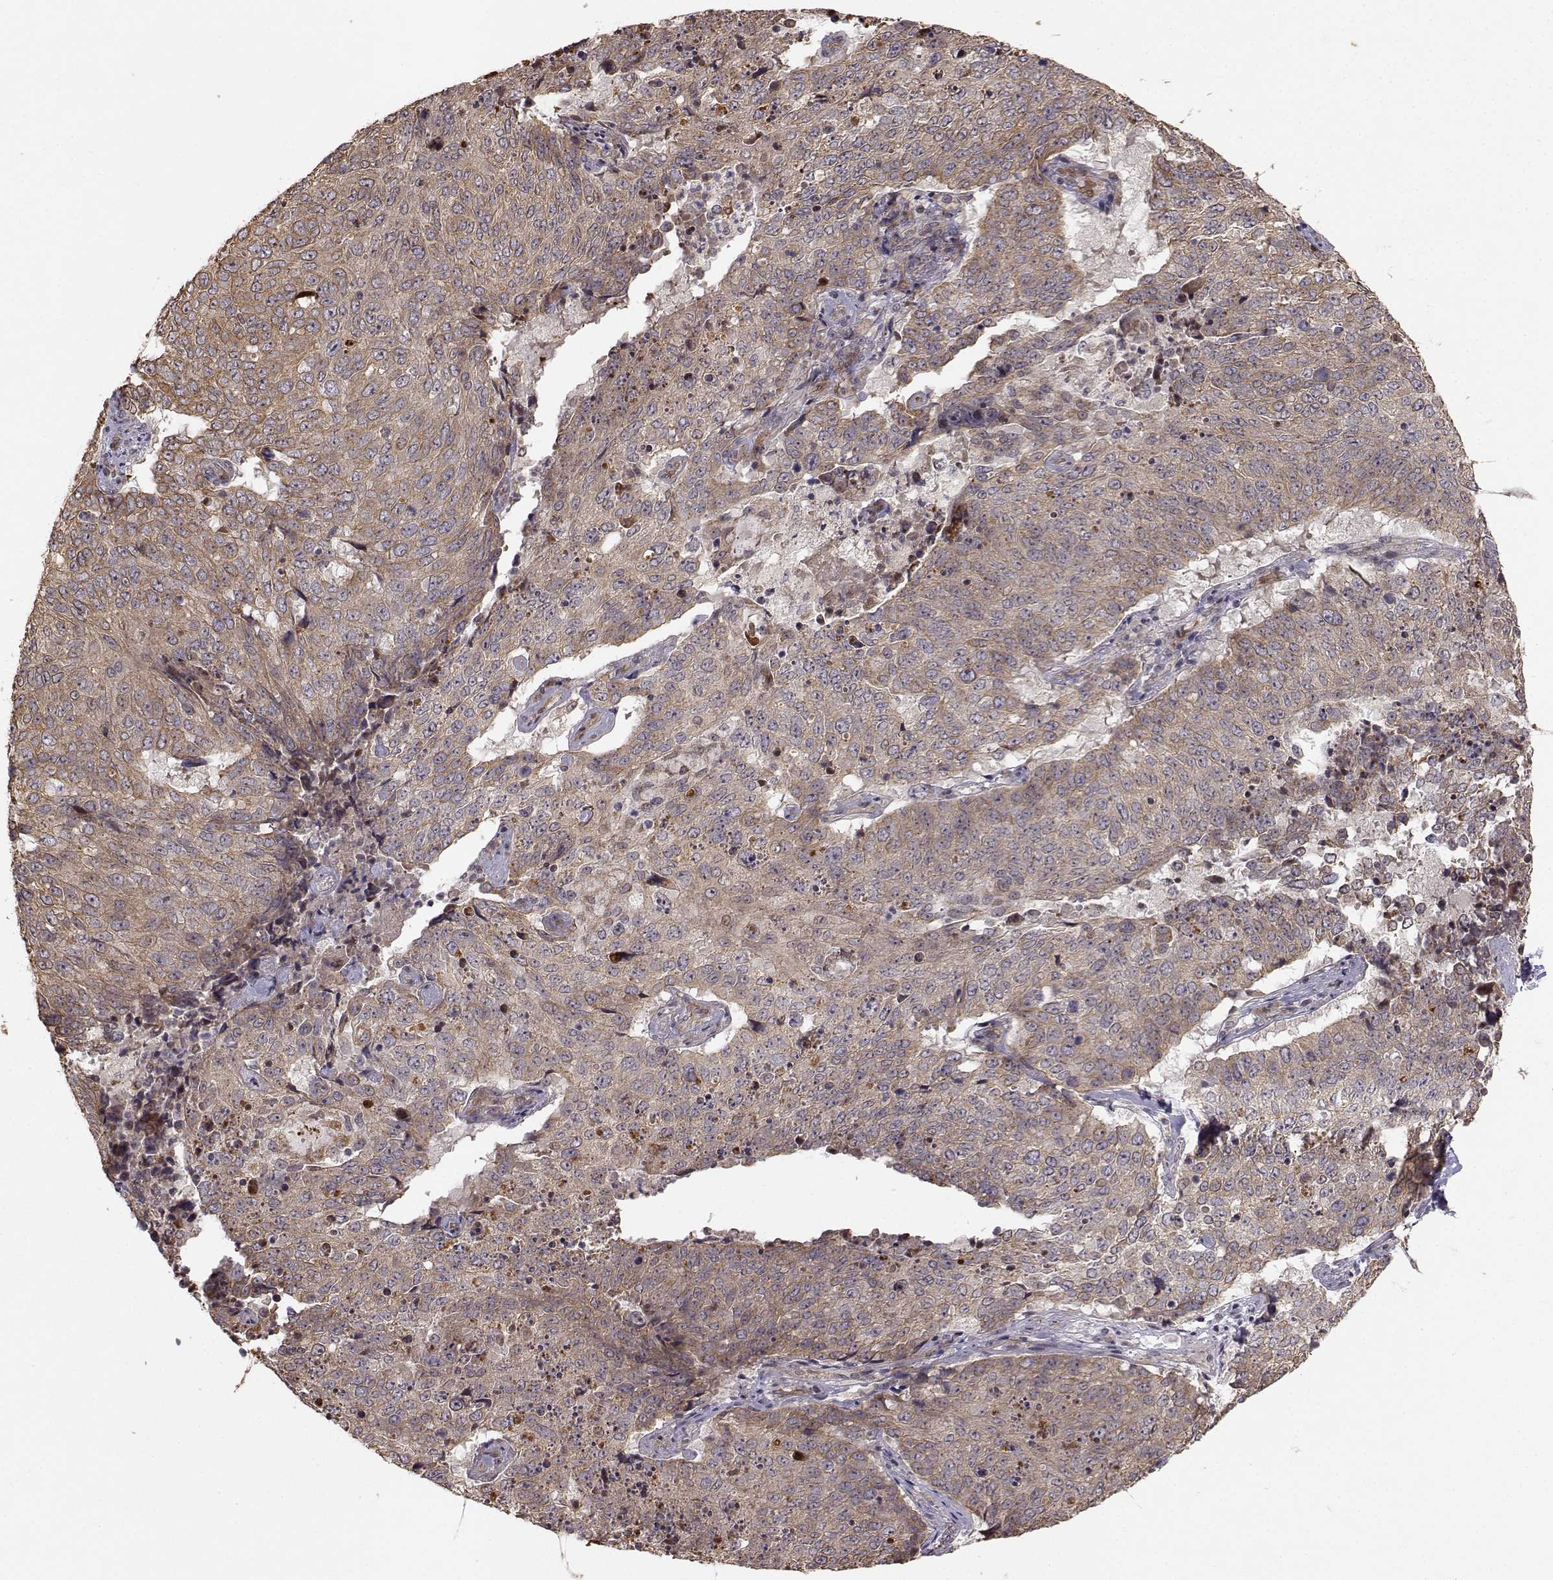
{"staining": {"intensity": "moderate", "quantity": "25%-75%", "location": "cytoplasmic/membranous"}, "tissue": "lung cancer", "cell_type": "Tumor cells", "image_type": "cancer", "snomed": [{"axis": "morphology", "description": "Normal tissue, NOS"}, {"axis": "morphology", "description": "Squamous cell carcinoma, NOS"}, {"axis": "topography", "description": "Bronchus"}, {"axis": "topography", "description": "Lung"}], "caption": "This micrograph shows immunohistochemistry (IHC) staining of human lung cancer, with medium moderate cytoplasmic/membranous staining in about 25%-75% of tumor cells.", "gene": "APC", "patient": {"sex": "male", "age": 64}}